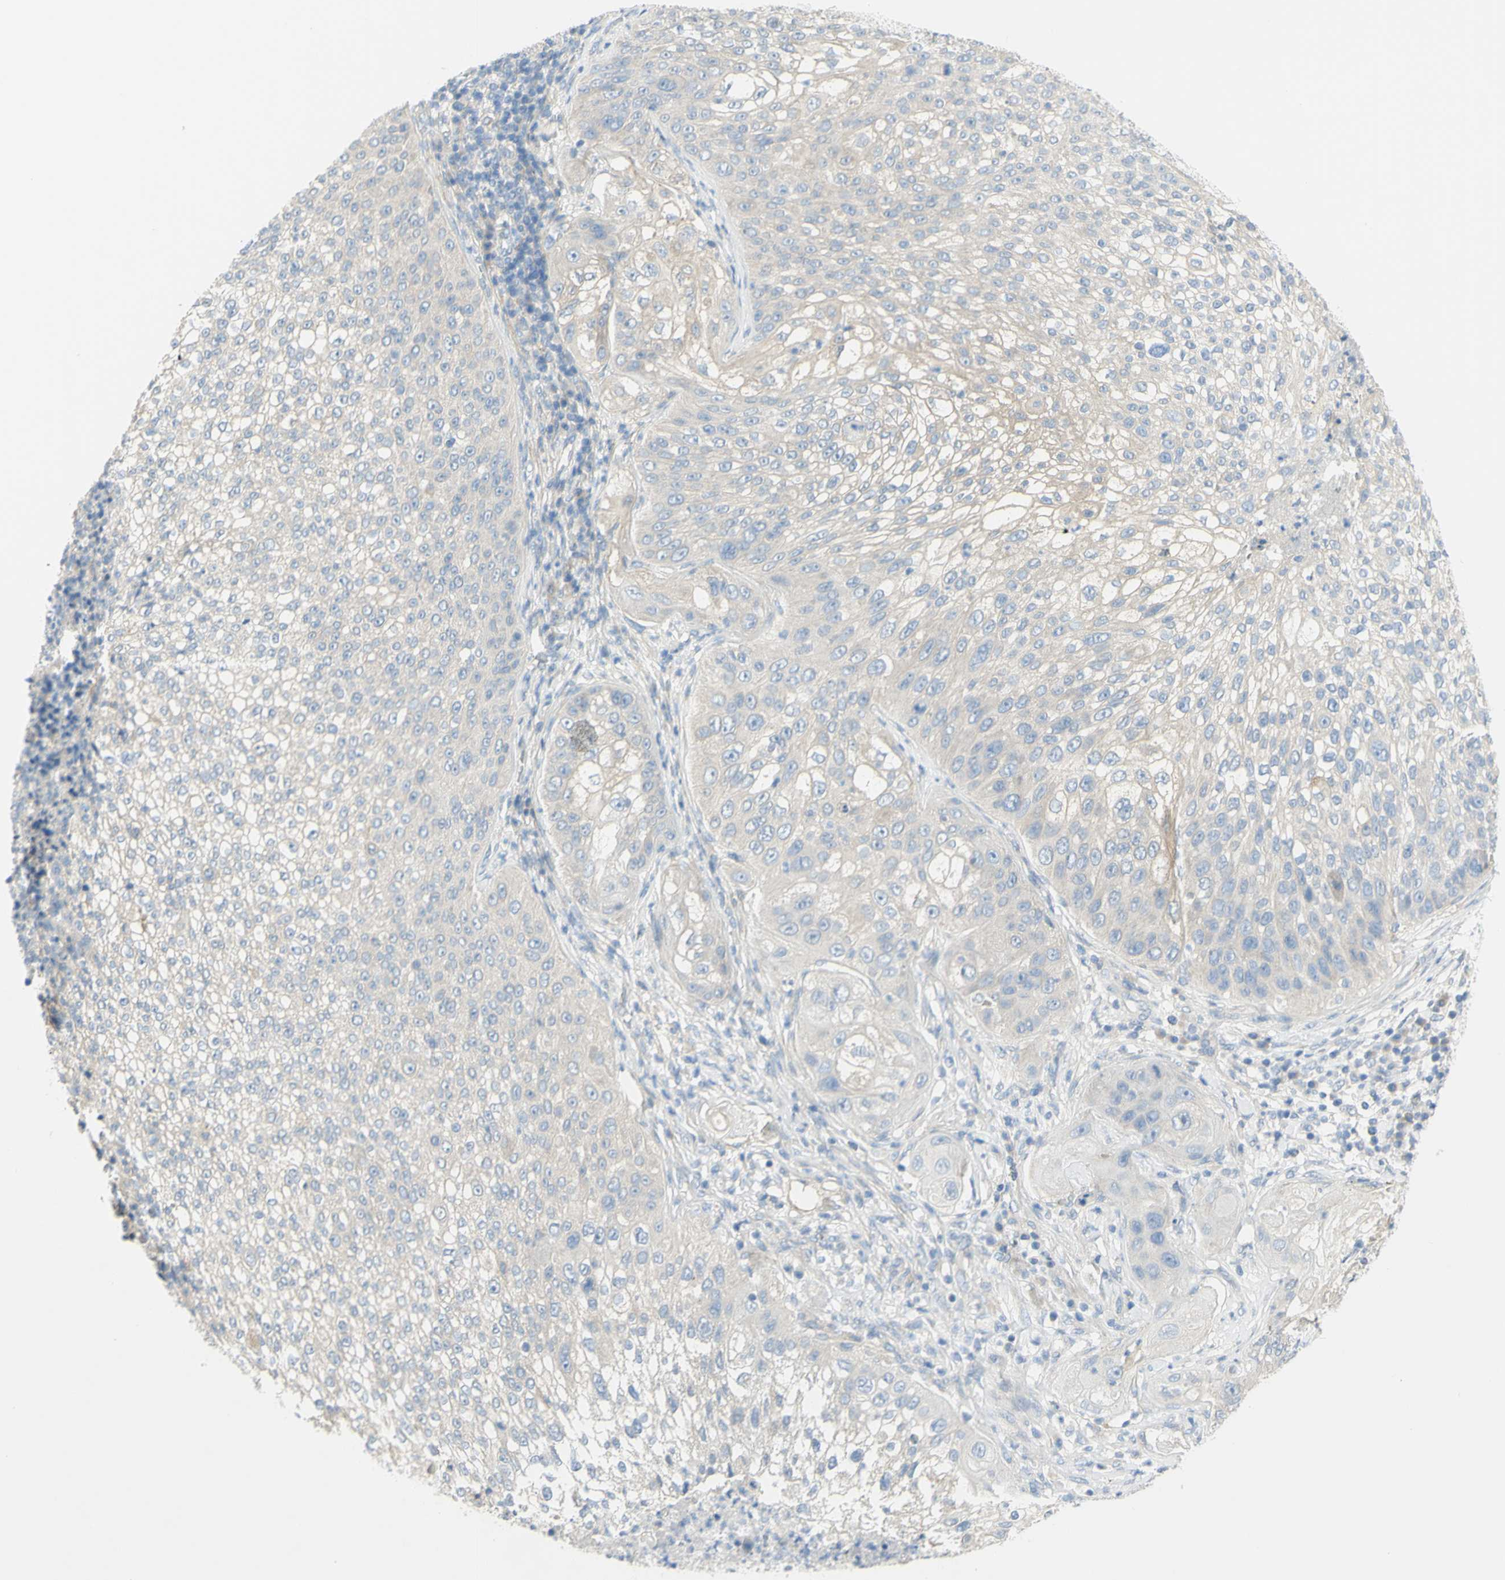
{"staining": {"intensity": "negative", "quantity": "none", "location": "none"}, "tissue": "lung cancer", "cell_type": "Tumor cells", "image_type": "cancer", "snomed": [{"axis": "morphology", "description": "Inflammation, NOS"}, {"axis": "morphology", "description": "Squamous cell carcinoma, NOS"}, {"axis": "topography", "description": "Lymph node"}, {"axis": "topography", "description": "Soft tissue"}, {"axis": "topography", "description": "Lung"}], "caption": "Lung cancer (squamous cell carcinoma) stained for a protein using immunohistochemistry (IHC) reveals no staining tumor cells.", "gene": "GCNT3", "patient": {"sex": "male", "age": 66}}